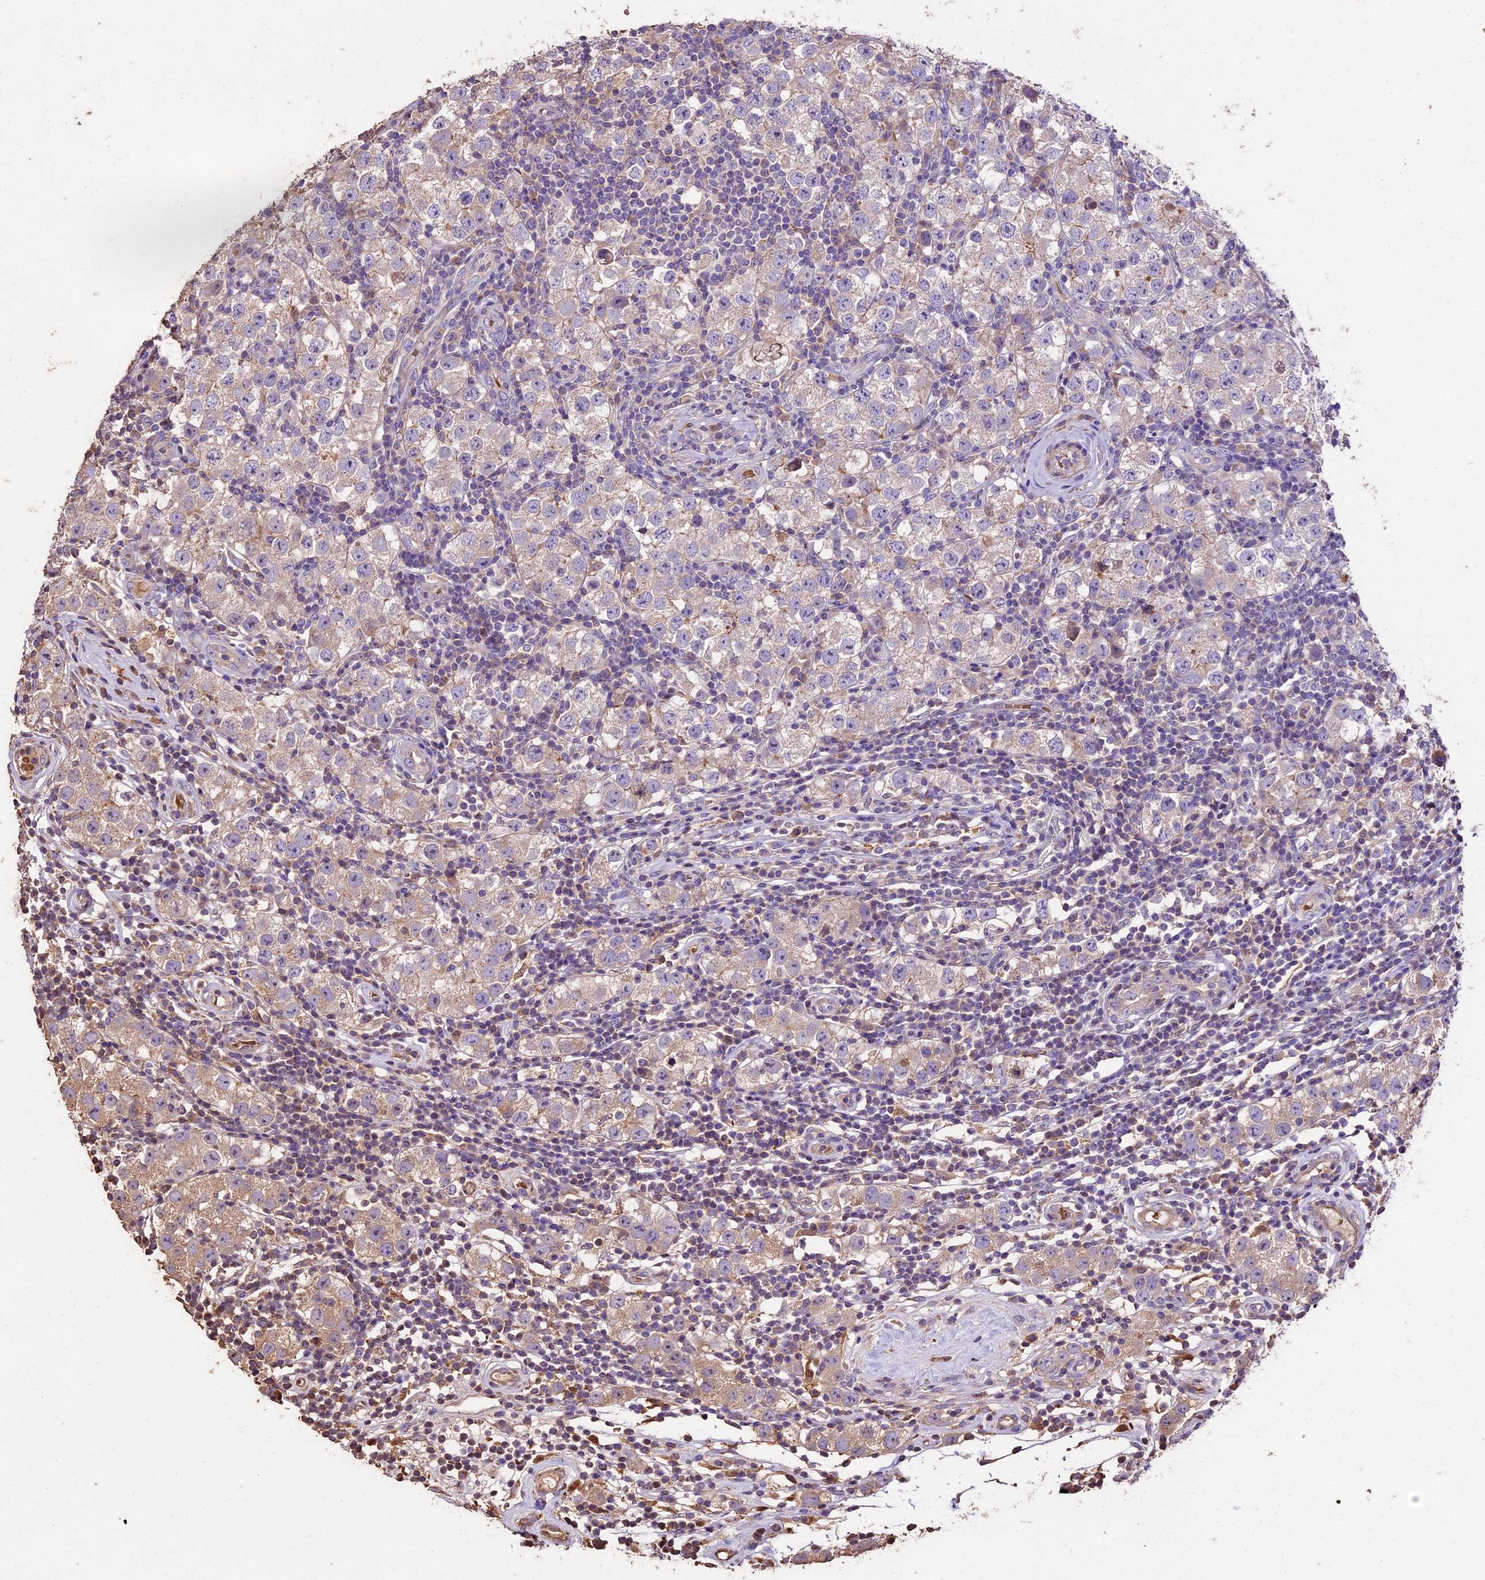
{"staining": {"intensity": "weak", "quantity": "25%-75%", "location": "cytoplasmic/membranous"}, "tissue": "testis cancer", "cell_type": "Tumor cells", "image_type": "cancer", "snomed": [{"axis": "morphology", "description": "Seminoma, NOS"}, {"axis": "topography", "description": "Testis"}], "caption": "Immunohistochemistry of testis cancer displays low levels of weak cytoplasmic/membranous positivity in about 25%-75% of tumor cells.", "gene": "CRLF1", "patient": {"sex": "male", "age": 34}}